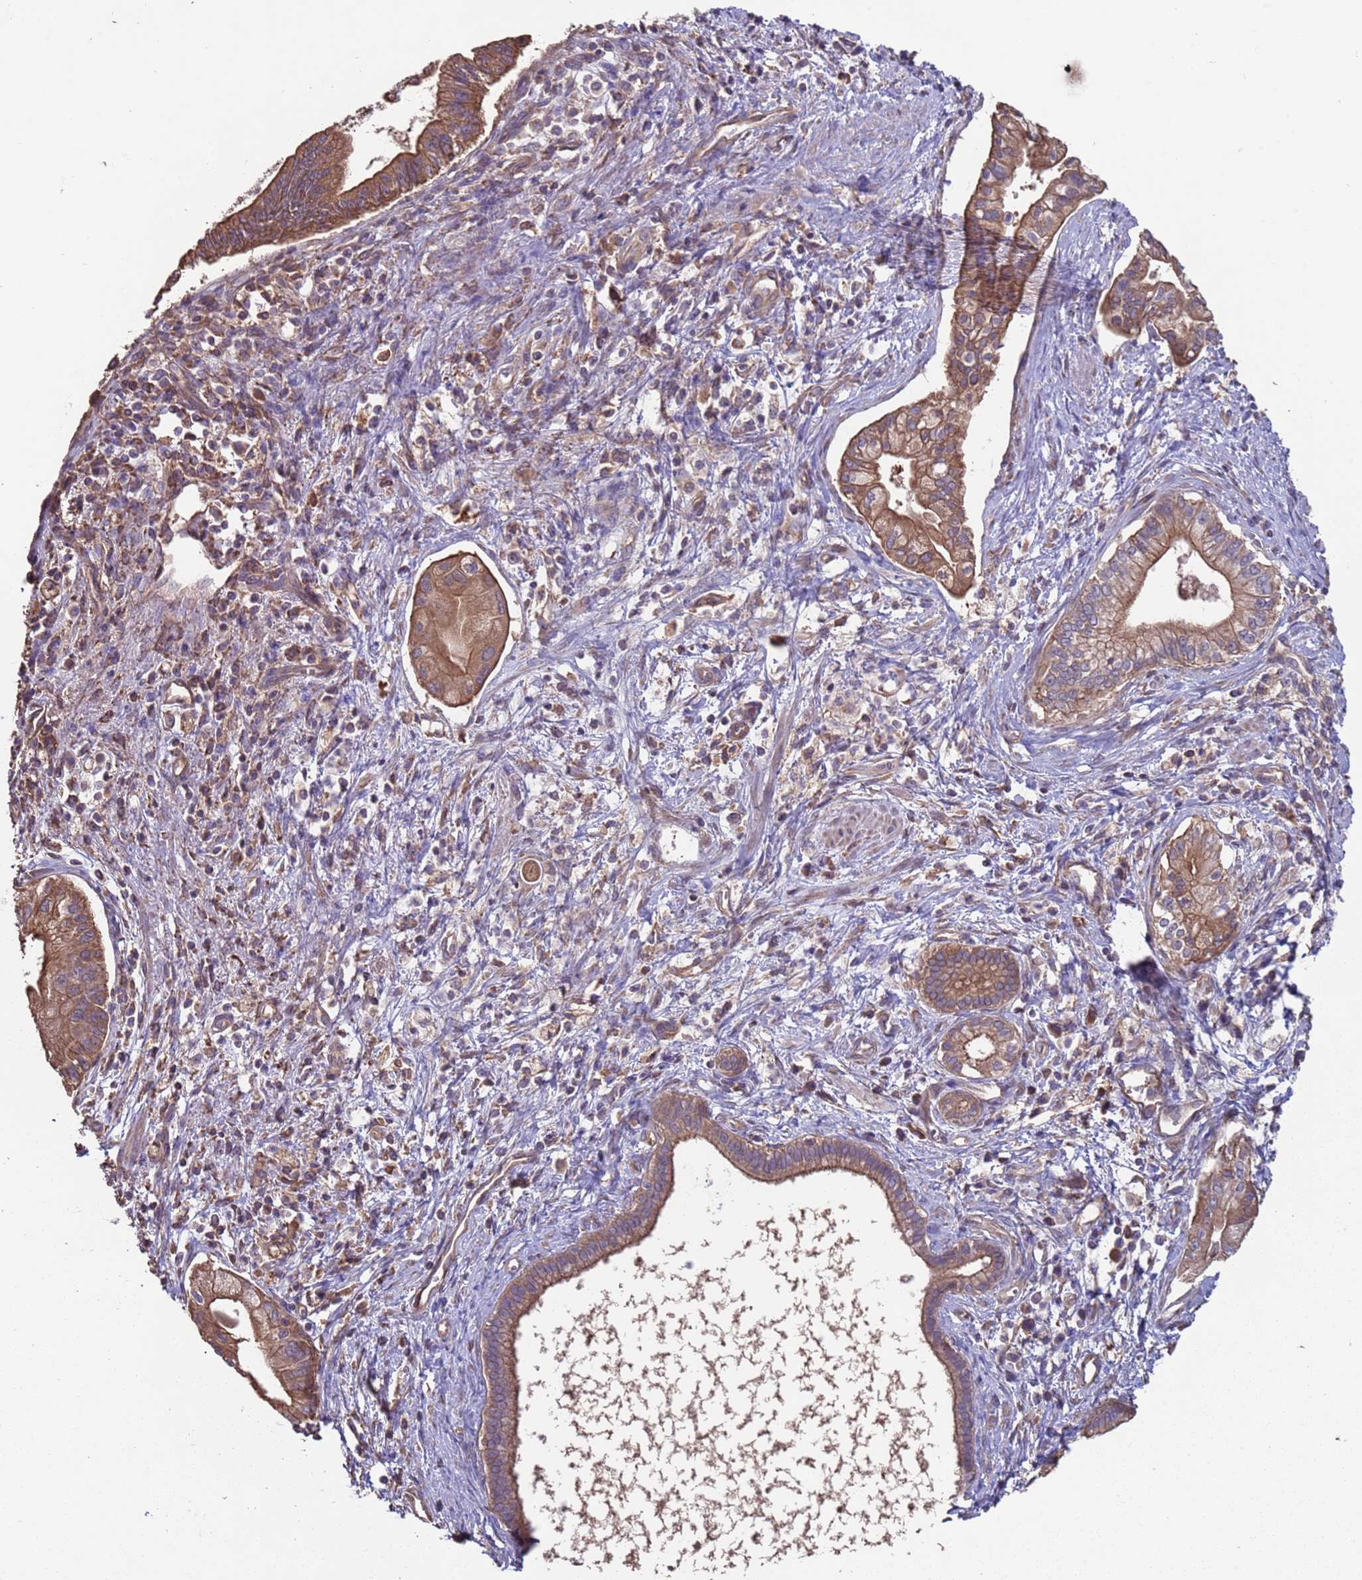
{"staining": {"intensity": "moderate", "quantity": ">75%", "location": "cytoplasmic/membranous"}, "tissue": "pancreatic cancer", "cell_type": "Tumor cells", "image_type": "cancer", "snomed": [{"axis": "morphology", "description": "Adenocarcinoma, NOS"}, {"axis": "topography", "description": "Pancreas"}], "caption": "Immunohistochemistry (IHC) photomicrograph of human pancreatic adenocarcinoma stained for a protein (brown), which reveals medium levels of moderate cytoplasmic/membranous staining in approximately >75% of tumor cells.", "gene": "EEF1AKMT1", "patient": {"sex": "male", "age": 78}}